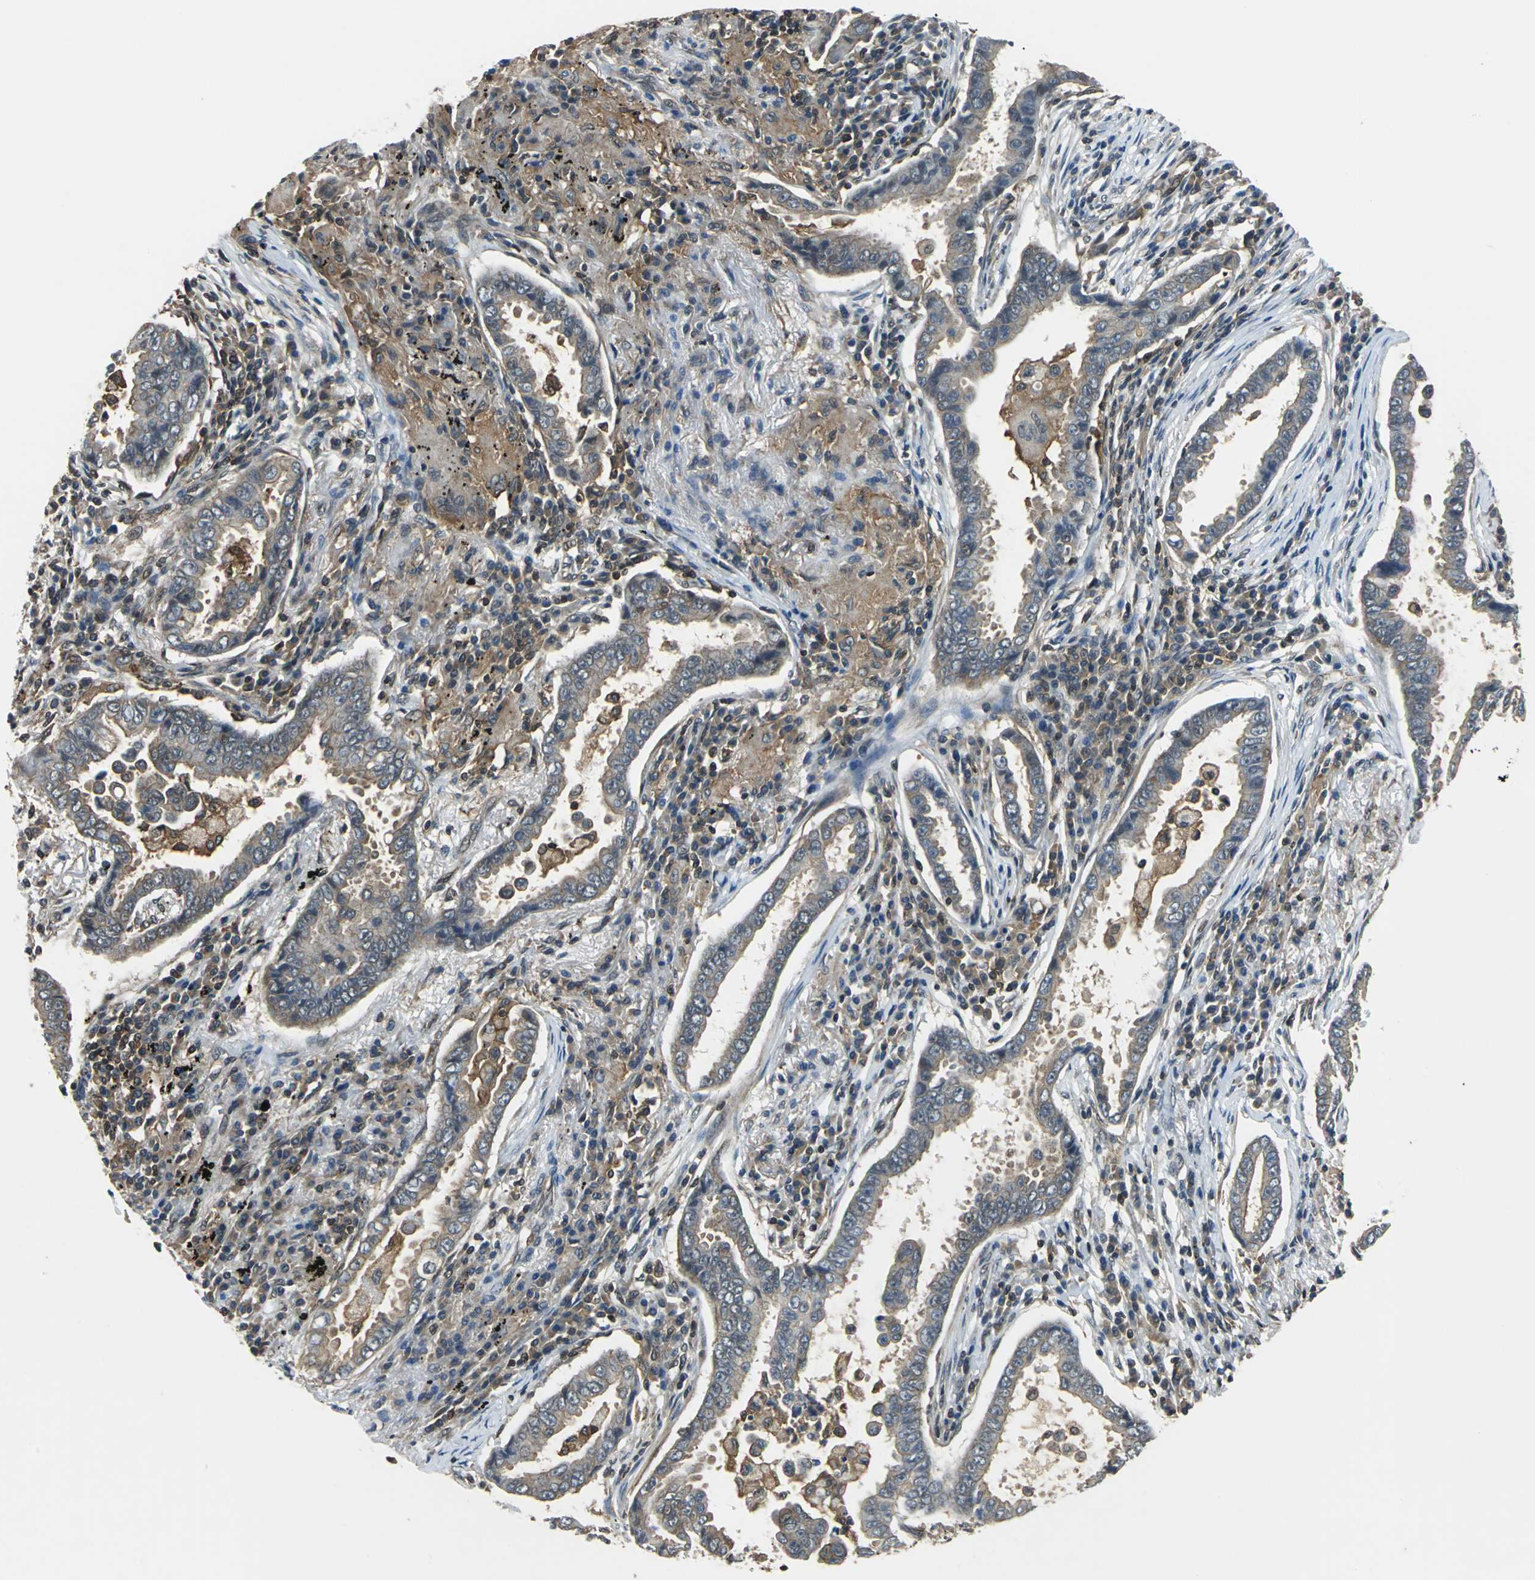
{"staining": {"intensity": "moderate", "quantity": "25%-75%", "location": "cytoplasmic/membranous"}, "tissue": "lung cancer", "cell_type": "Tumor cells", "image_type": "cancer", "snomed": [{"axis": "morphology", "description": "Normal tissue, NOS"}, {"axis": "morphology", "description": "Inflammation, NOS"}, {"axis": "morphology", "description": "Adenocarcinoma, NOS"}, {"axis": "topography", "description": "Lung"}], "caption": "Immunohistochemistry (IHC) (DAB) staining of human lung adenocarcinoma exhibits moderate cytoplasmic/membranous protein positivity in about 25%-75% of tumor cells. The staining was performed using DAB to visualize the protein expression in brown, while the nuclei were stained in blue with hematoxylin (Magnification: 20x).", "gene": "ARPC3", "patient": {"sex": "female", "age": 64}}